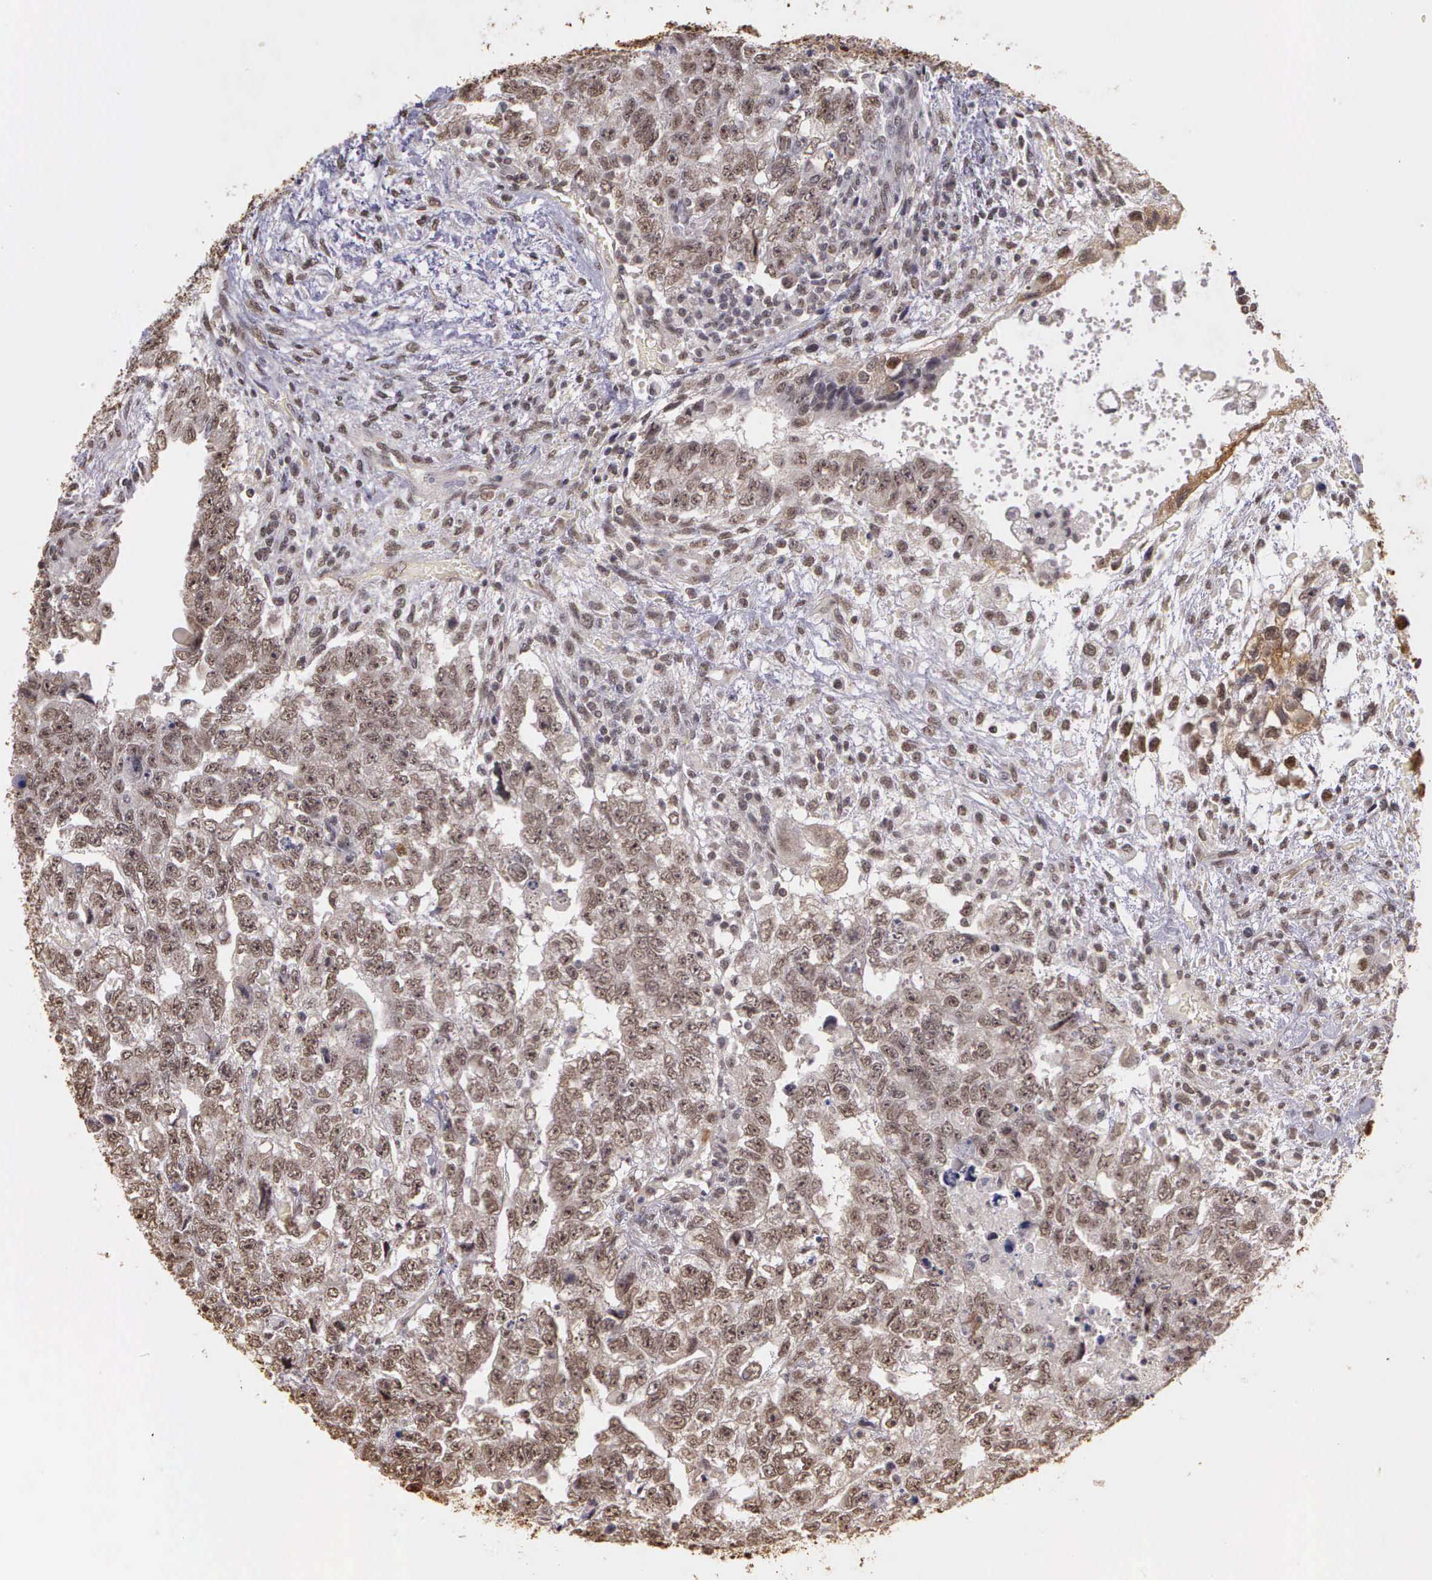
{"staining": {"intensity": "weak", "quantity": "25%-75%", "location": "nuclear"}, "tissue": "testis cancer", "cell_type": "Tumor cells", "image_type": "cancer", "snomed": [{"axis": "morphology", "description": "Carcinoma, Embryonal, NOS"}, {"axis": "topography", "description": "Testis"}], "caption": "An image of testis cancer stained for a protein displays weak nuclear brown staining in tumor cells.", "gene": "ARMCX5", "patient": {"sex": "male", "age": 36}}